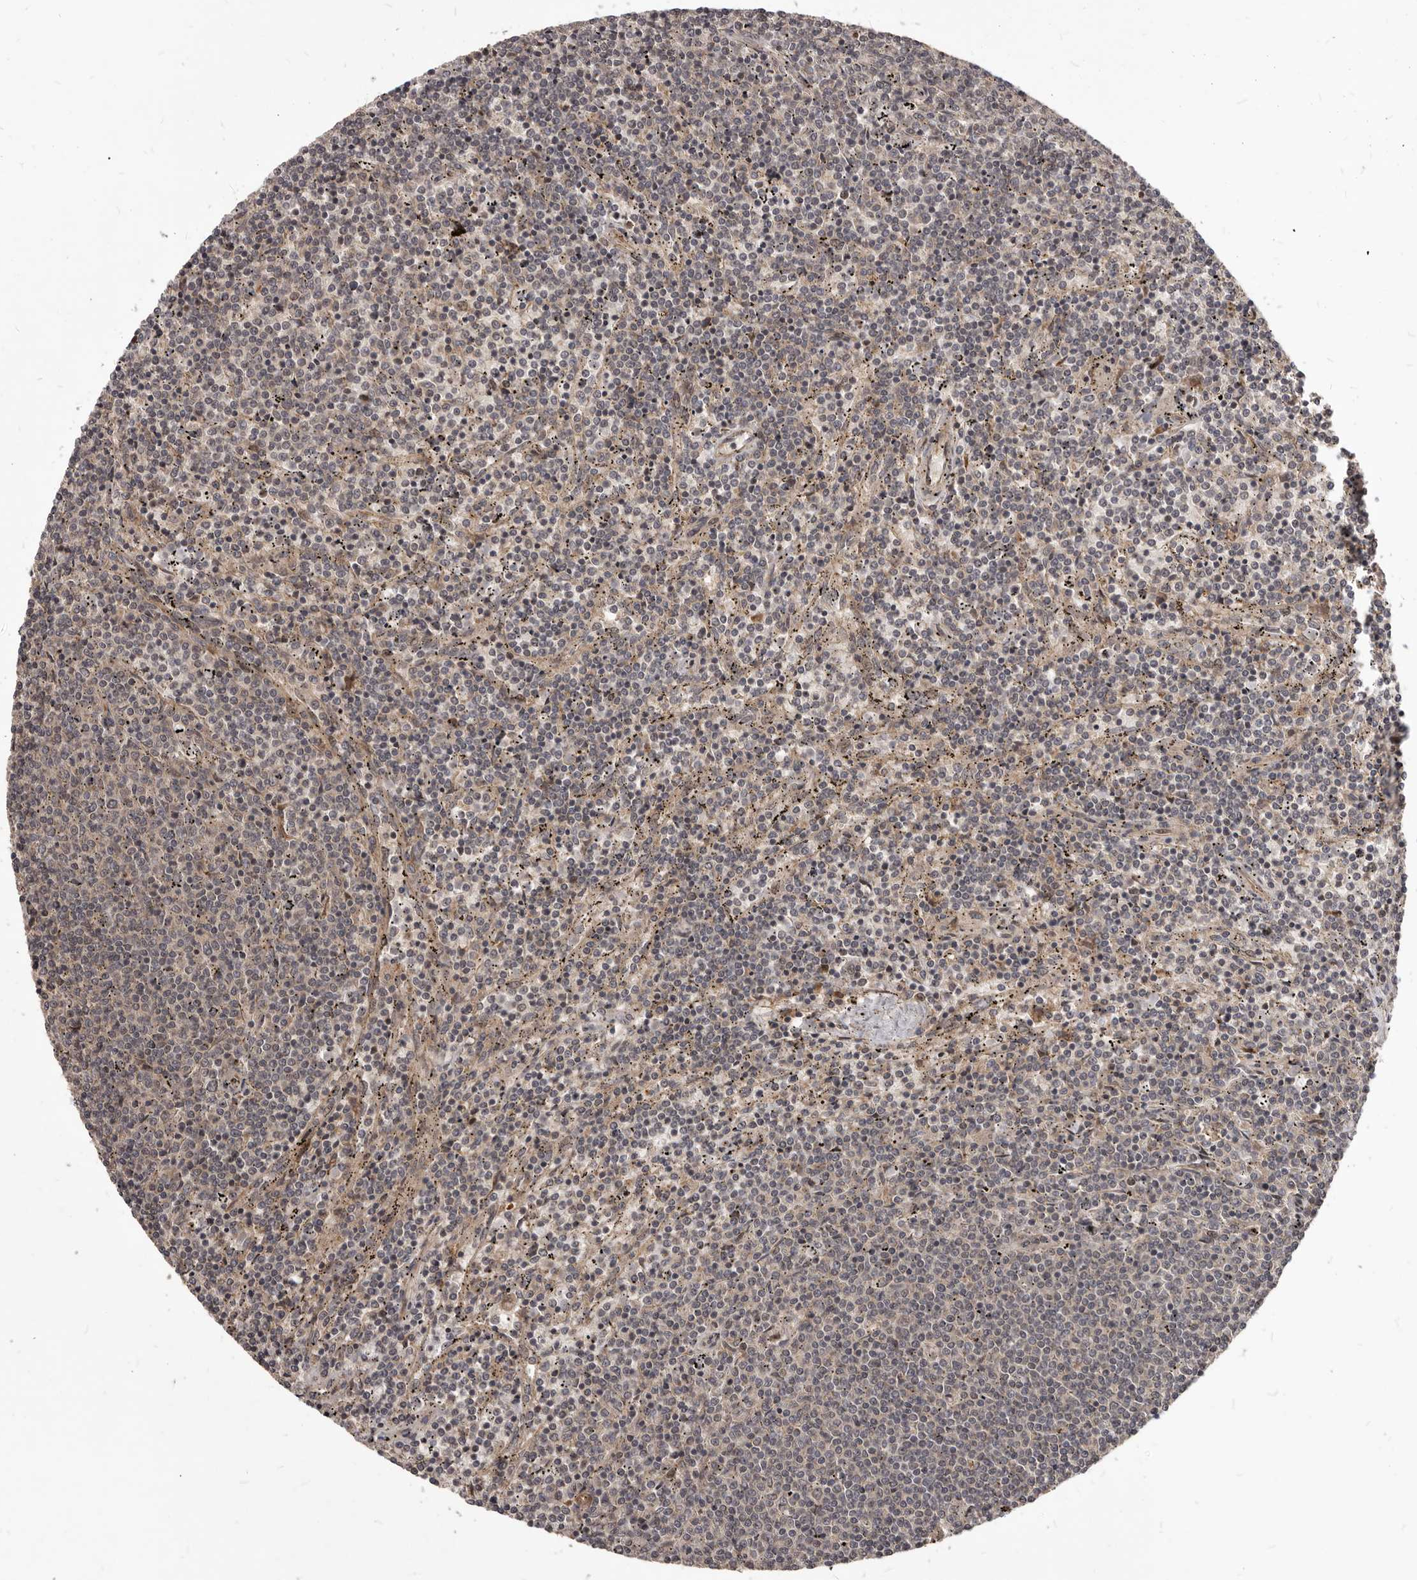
{"staining": {"intensity": "weak", "quantity": "<25%", "location": "nuclear"}, "tissue": "lymphoma", "cell_type": "Tumor cells", "image_type": "cancer", "snomed": [{"axis": "morphology", "description": "Malignant lymphoma, non-Hodgkin's type, Low grade"}, {"axis": "topography", "description": "Spleen"}], "caption": "Immunohistochemical staining of human malignant lymphoma, non-Hodgkin's type (low-grade) reveals no significant positivity in tumor cells.", "gene": "GABPB2", "patient": {"sex": "female", "age": 50}}